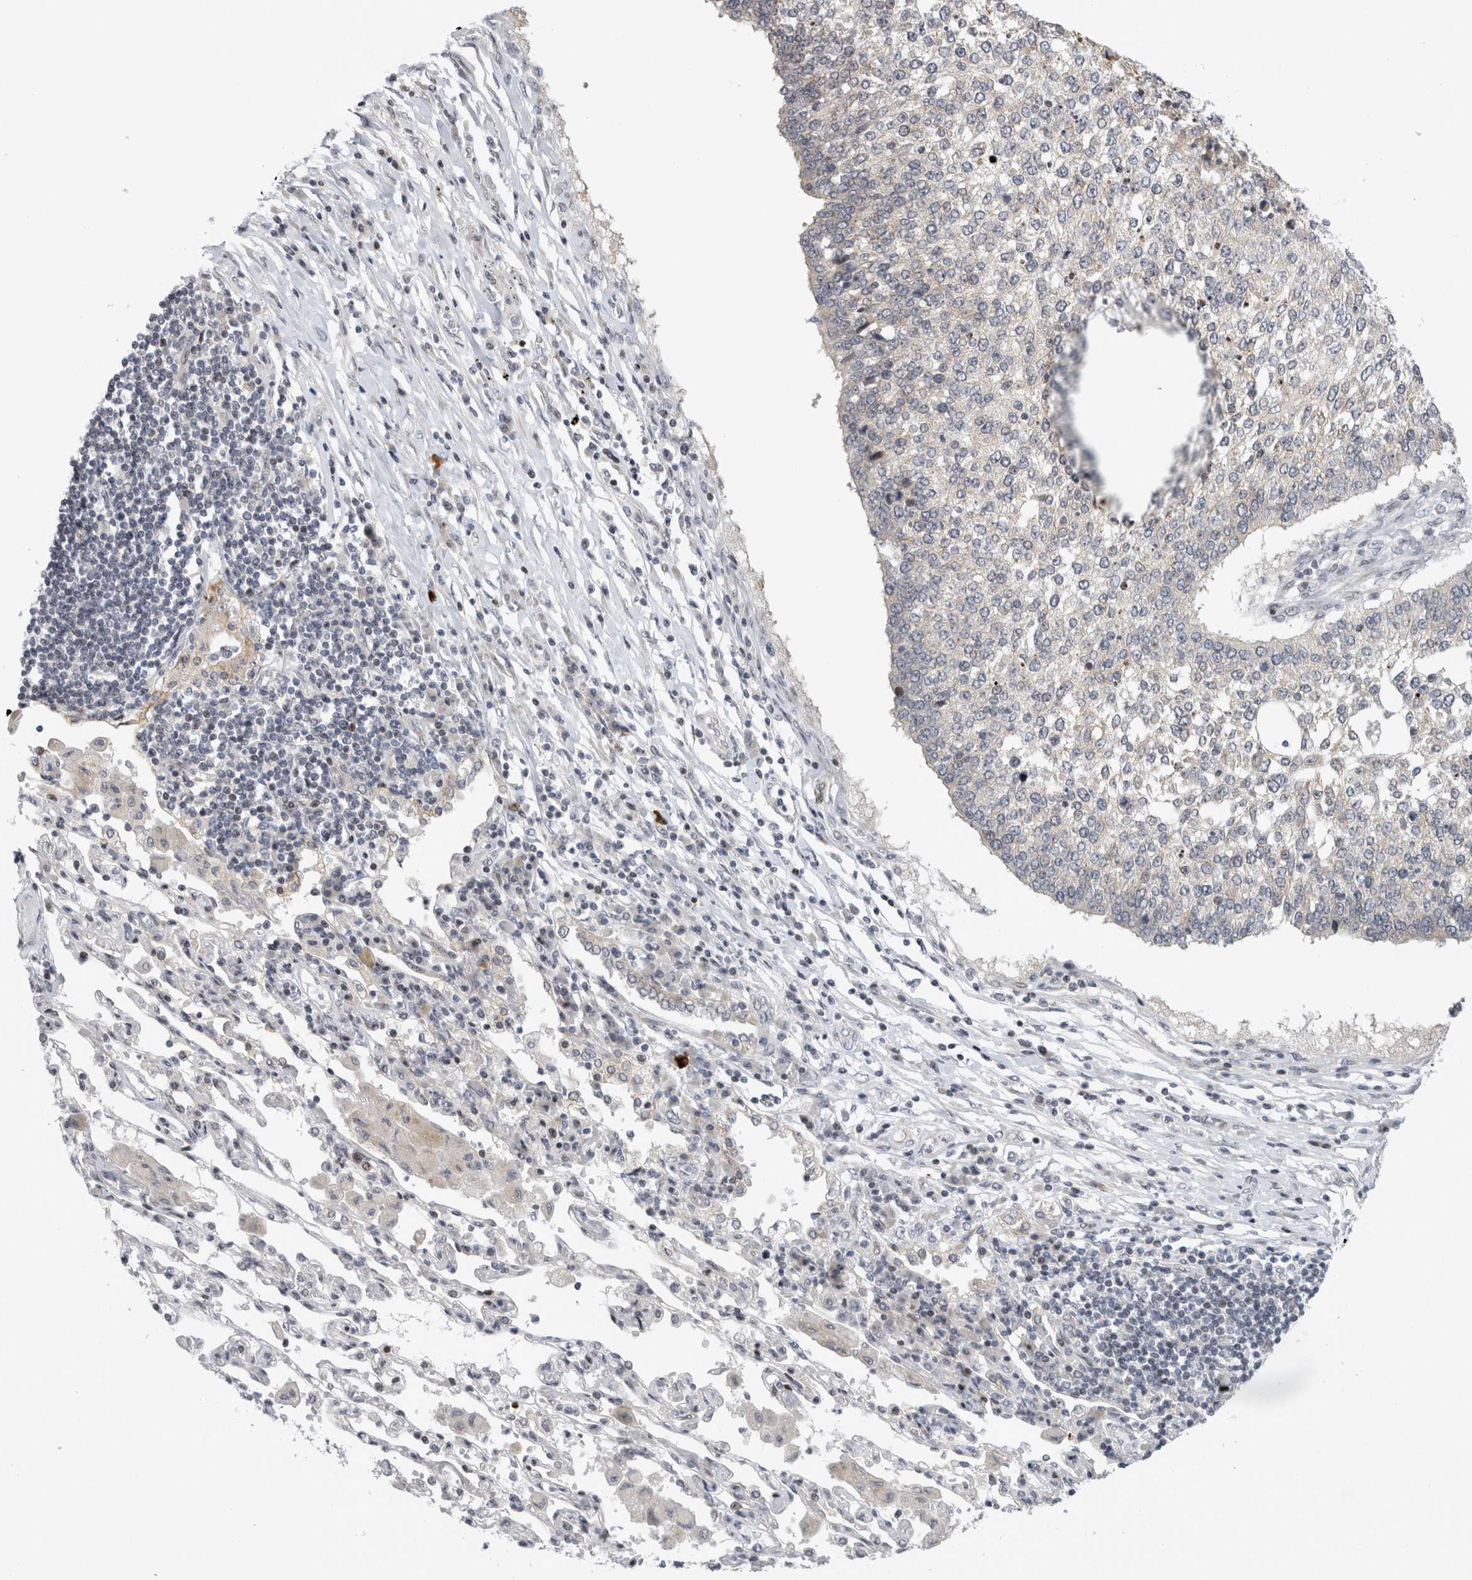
{"staining": {"intensity": "negative", "quantity": "none", "location": "none"}, "tissue": "lung cancer", "cell_type": "Tumor cells", "image_type": "cancer", "snomed": [{"axis": "morphology", "description": "Normal tissue, NOS"}, {"axis": "morphology", "description": "Squamous cell carcinoma, NOS"}, {"axis": "topography", "description": "Cartilage tissue"}, {"axis": "topography", "description": "Bronchus"}, {"axis": "topography", "description": "Lung"}, {"axis": "topography", "description": "Peripheral nerve tissue"}], "caption": "A high-resolution histopathology image shows immunohistochemistry staining of lung cancer (squamous cell carcinoma), which exhibits no significant staining in tumor cells. Brightfield microscopy of immunohistochemistry (IHC) stained with DAB (brown) and hematoxylin (blue), captured at high magnification.", "gene": "UTP25", "patient": {"sex": "female", "age": 49}}